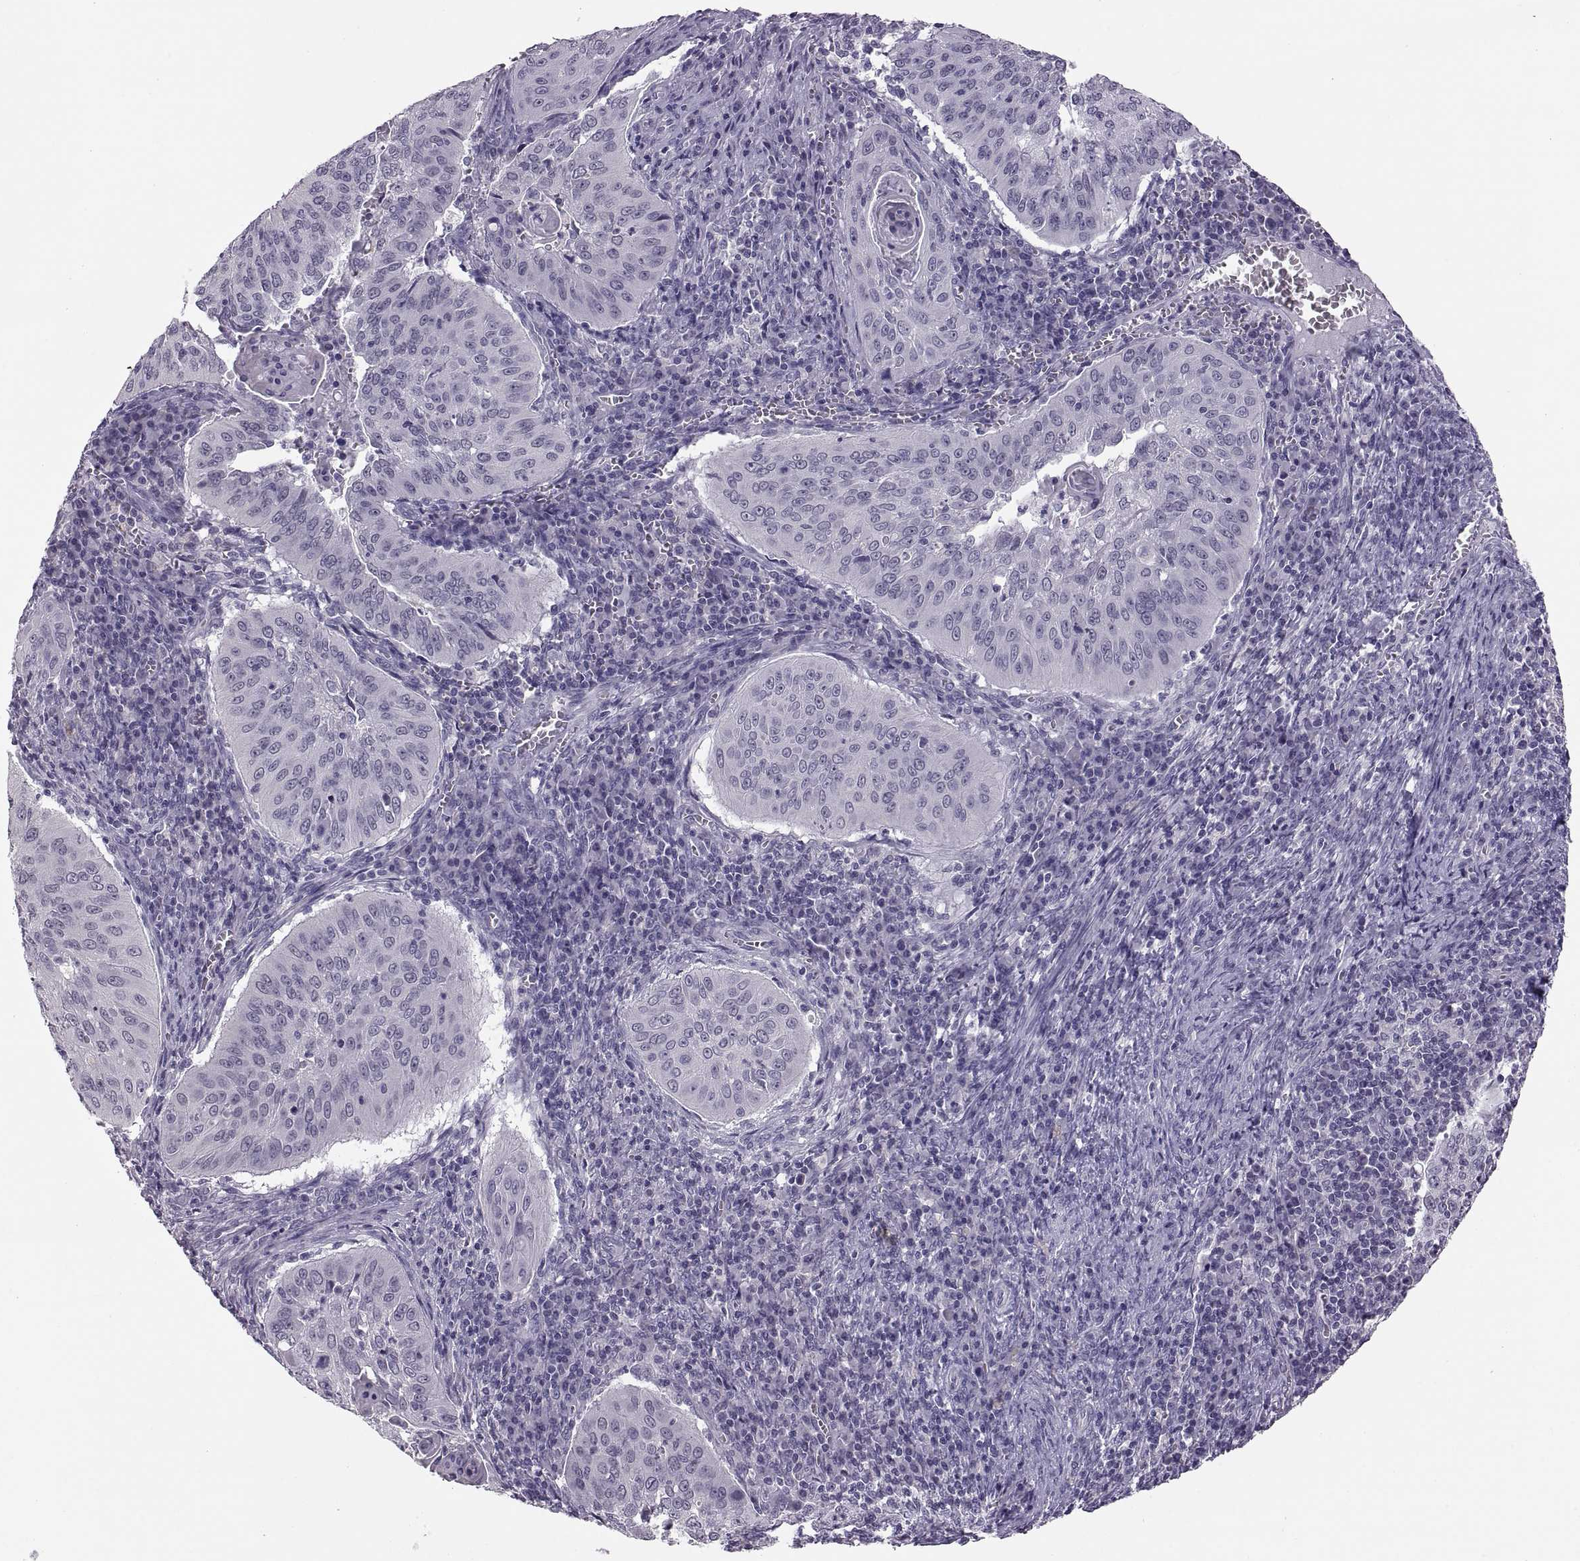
{"staining": {"intensity": "negative", "quantity": "none", "location": "none"}, "tissue": "cervical cancer", "cell_type": "Tumor cells", "image_type": "cancer", "snomed": [{"axis": "morphology", "description": "Squamous cell carcinoma, NOS"}, {"axis": "topography", "description": "Cervix"}], "caption": "A micrograph of human squamous cell carcinoma (cervical) is negative for staining in tumor cells.", "gene": "ADH6", "patient": {"sex": "female", "age": 39}}